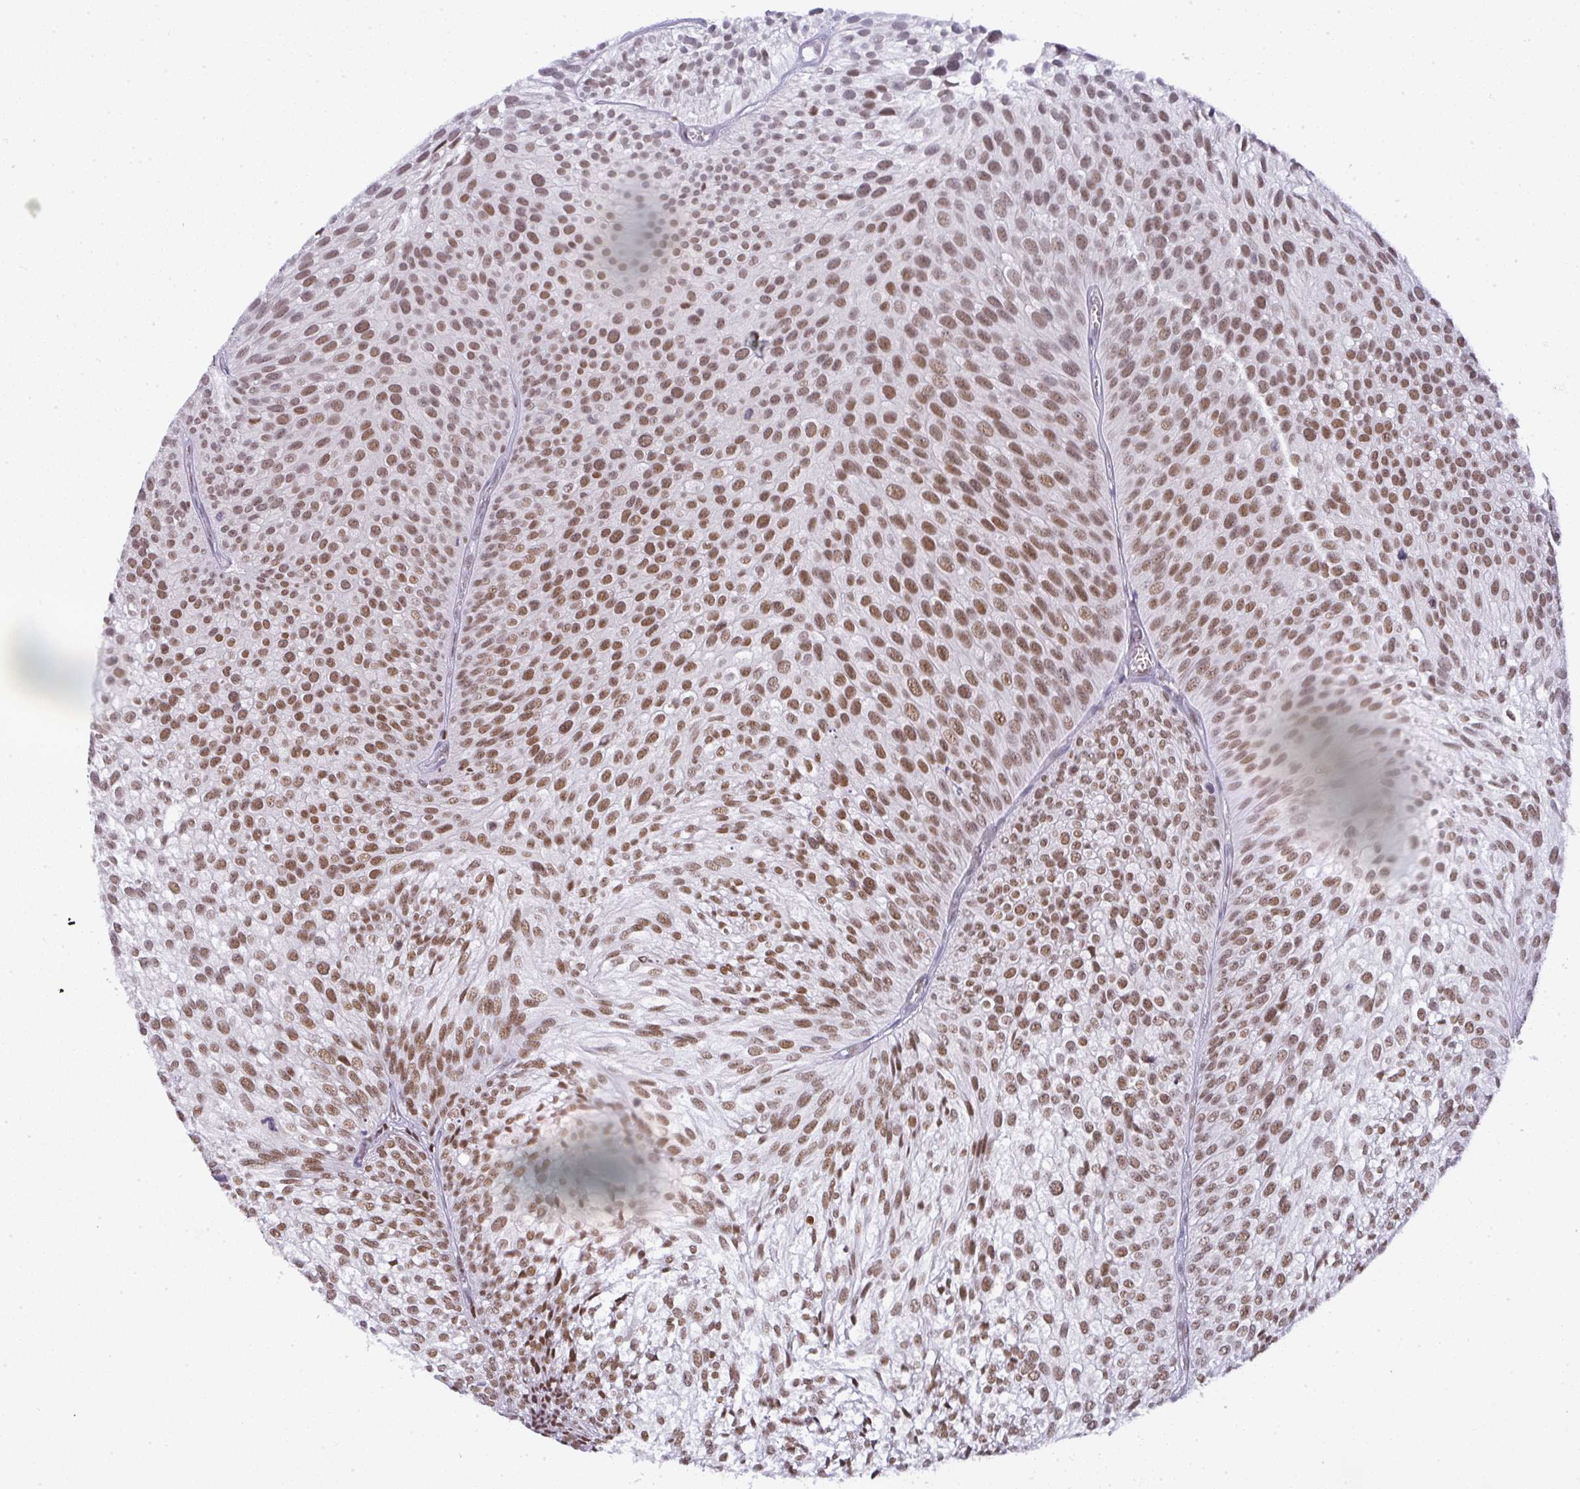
{"staining": {"intensity": "moderate", "quantity": ">75%", "location": "nuclear"}, "tissue": "urothelial cancer", "cell_type": "Tumor cells", "image_type": "cancer", "snomed": [{"axis": "morphology", "description": "Urothelial carcinoma, Low grade"}, {"axis": "topography", "description": "Urinary bladder"}], "caption": "Immunohistochemistry (DAB) staining of human urothelial carcinoma (low-grade) demonstrates moderate nuclear protein staining in approximately >75% of tumor cells.", "gene": "BBX", "patient": {"sex": "male", "age": 91}}